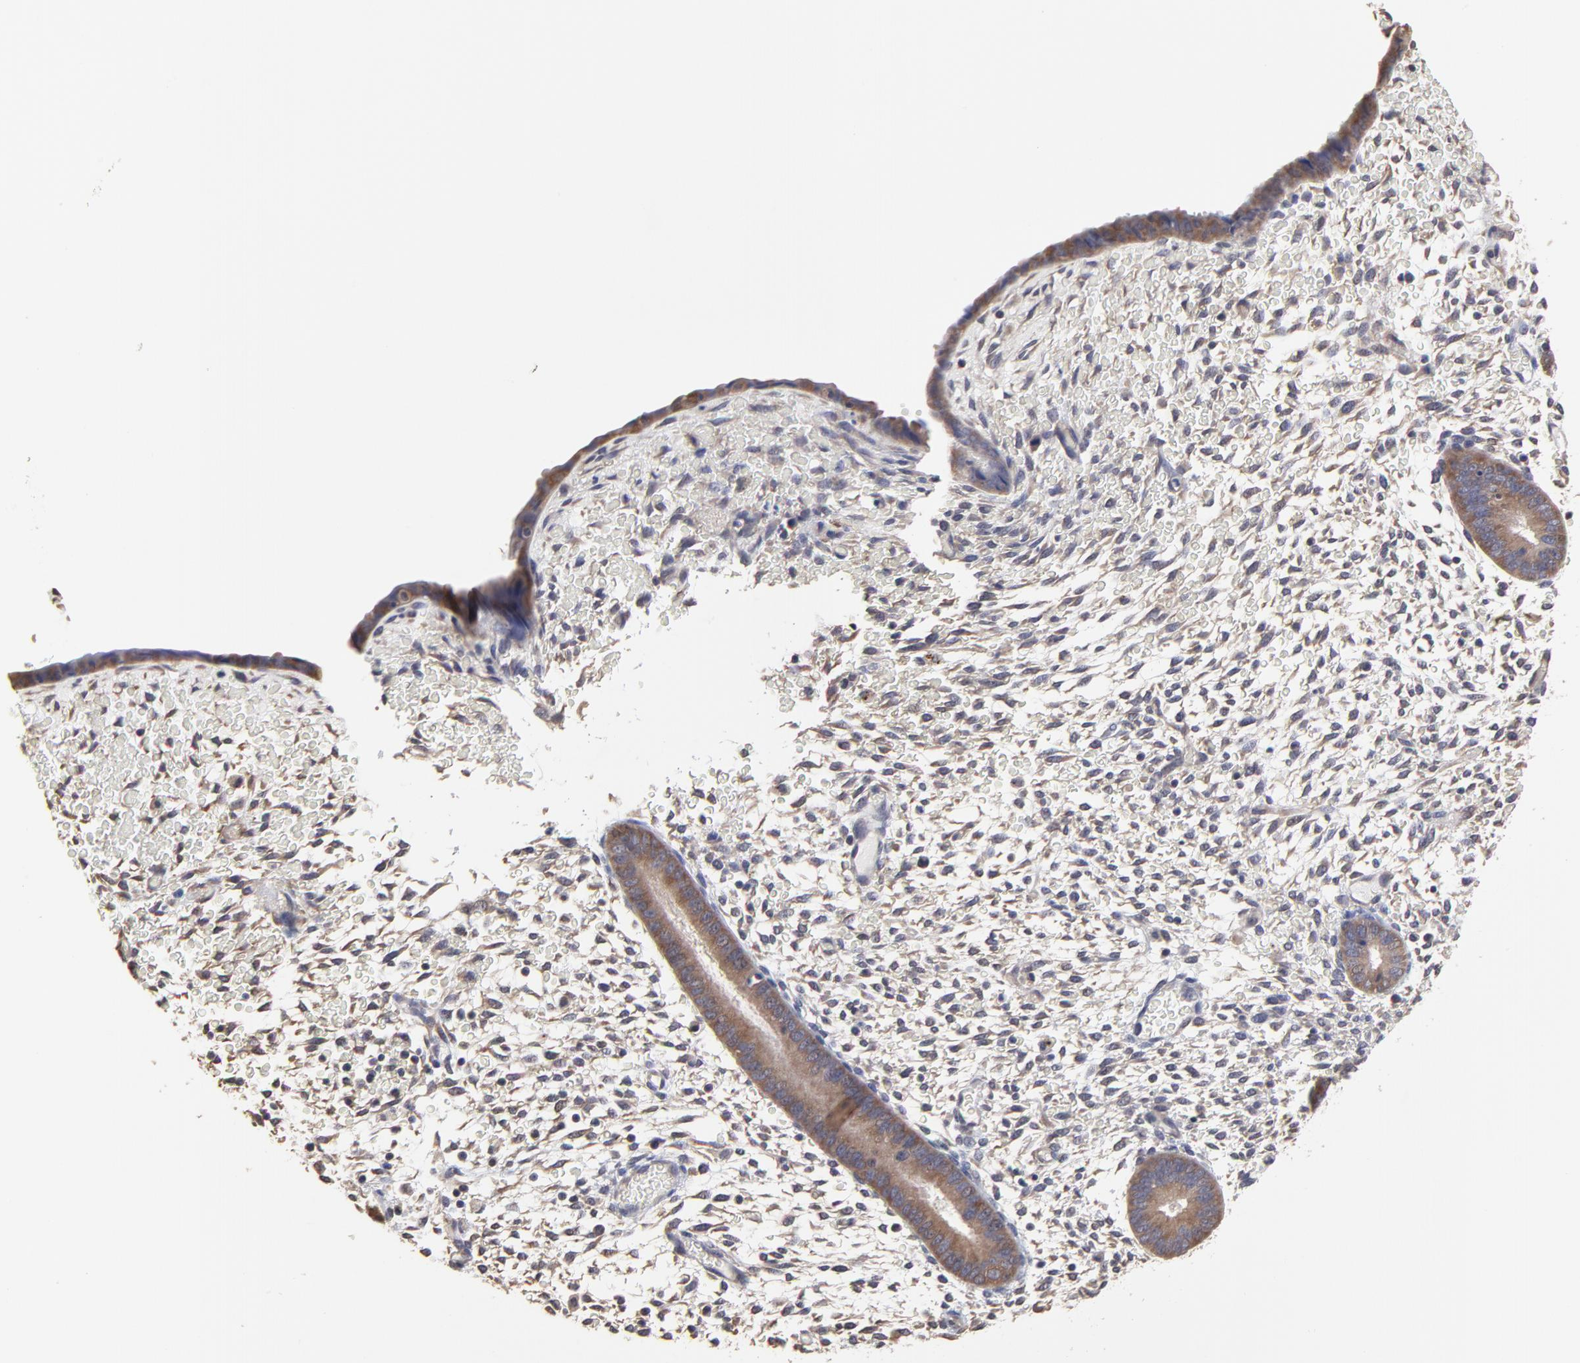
{"staining": {"intensity": "weak", "quantity": "<25%", "location": "cytoplasmic/membranous"}, "tissue": "endometrium", "cell_type": "Cells in endometrial stroma", "image_type": "normal", "snomed": [{"axis": "morphology", "description": "Normal tissue, NOS"}, {"axis": "topography", "description": "Endometrium"}], "caption": "This is an immunohistochemistry (IHC) image of normal endometrium. There is no positivity in cells in endometrial stroma.", "gene": "CCT2", "patient": {"sex": "female", "age": 42}}